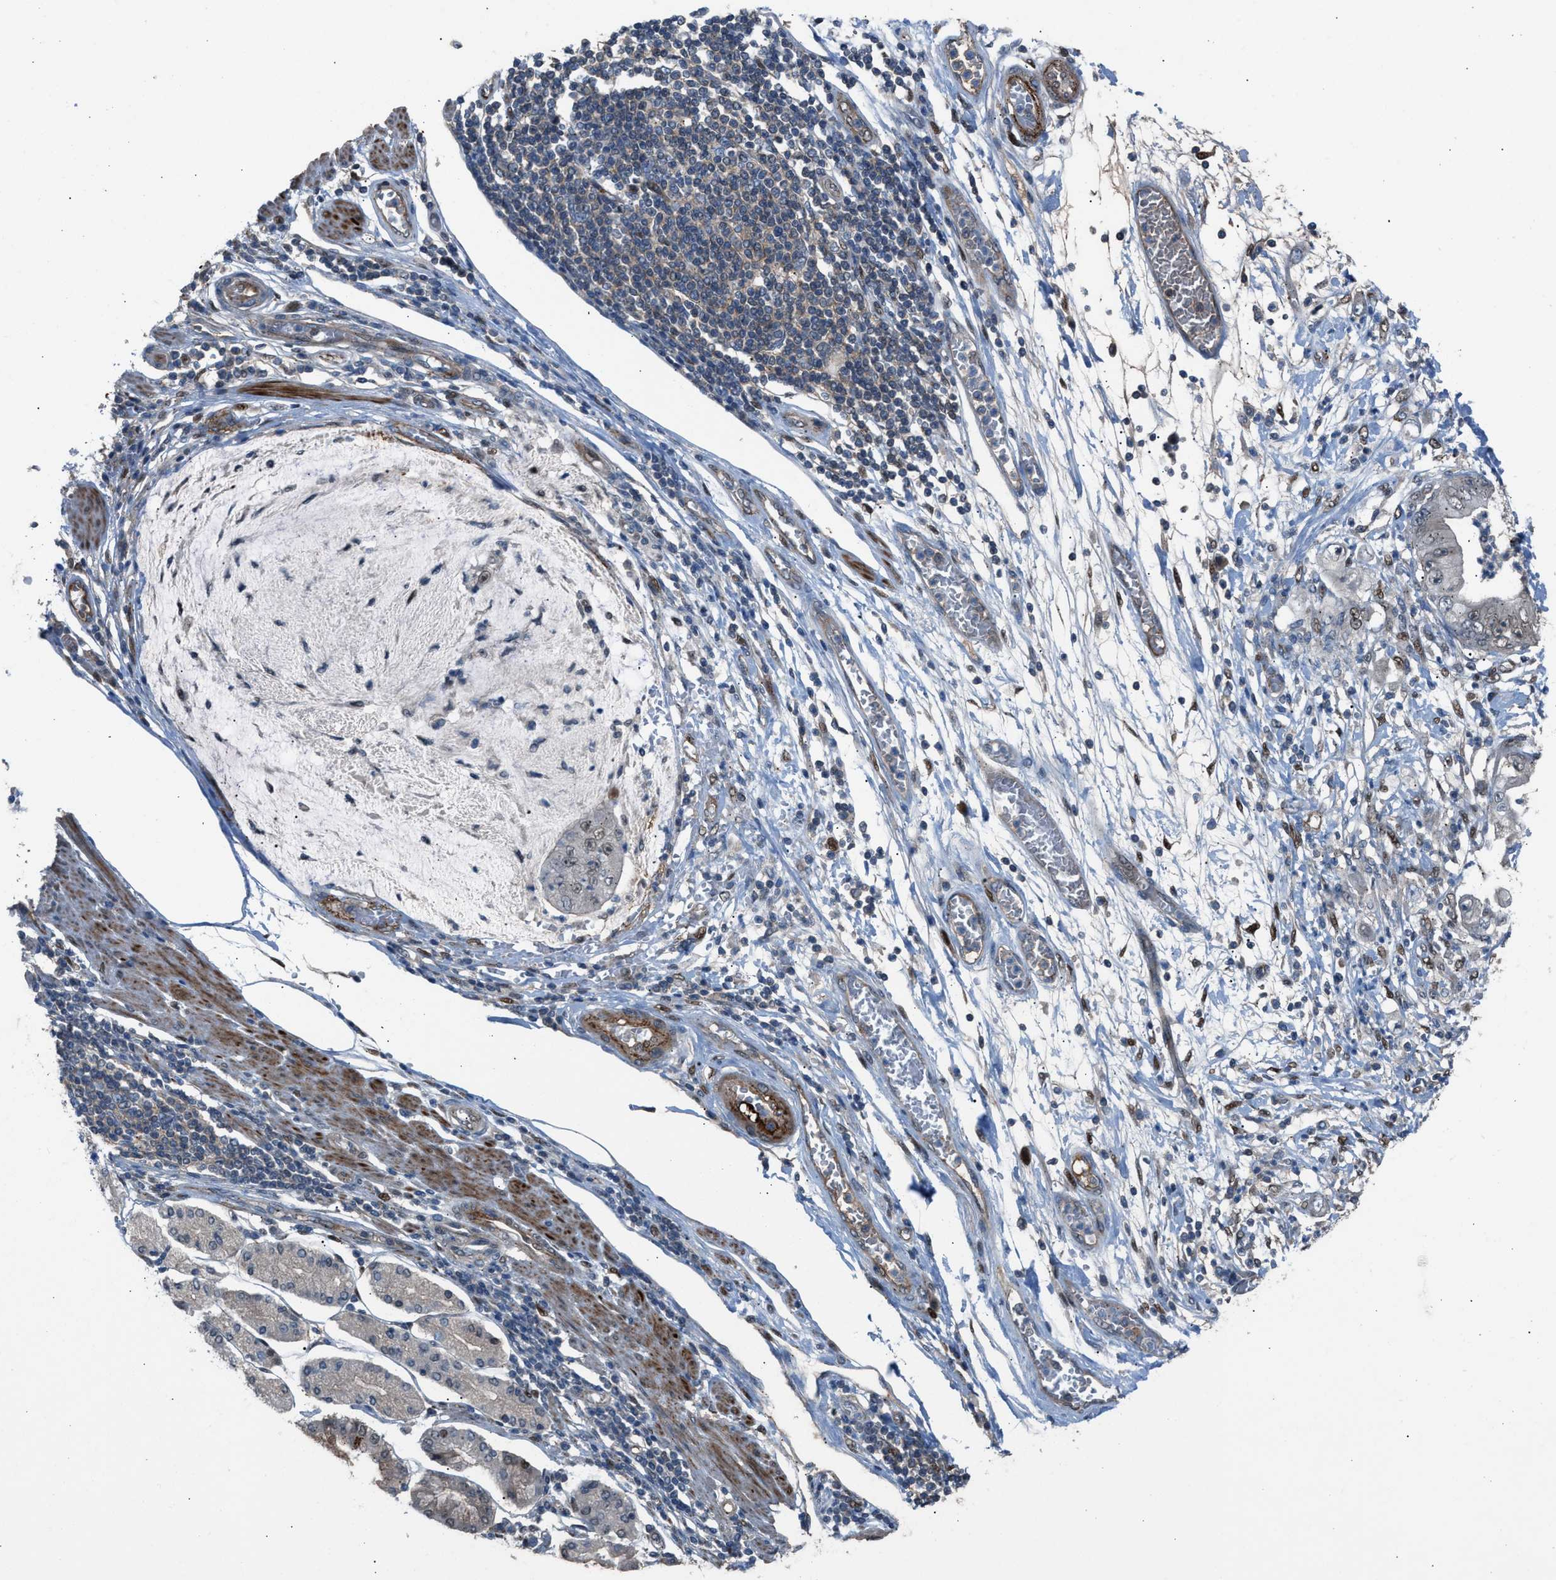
{"staining": {"intensity": "moderate", "quantity": "<25%", "location": "nuclear"}, "tissue": "stomach cancer", "cell_type": "Tumor cells", "image_type": "cancer", "snomed": [{"axis": "morphology", "description": "Adenocarcinoma, NOS"}, {"axis": "topography", "description": "Stomach"}], "caption": "A micrograph showing moderate nuclear positivity in approximately <25% of tumor cells in stomach cancer (adenocarcinoma), as visualized by brown immunohistochemical staining.", "gene": "CRTC1", "patient": {"sex": "female", "age": 73}}